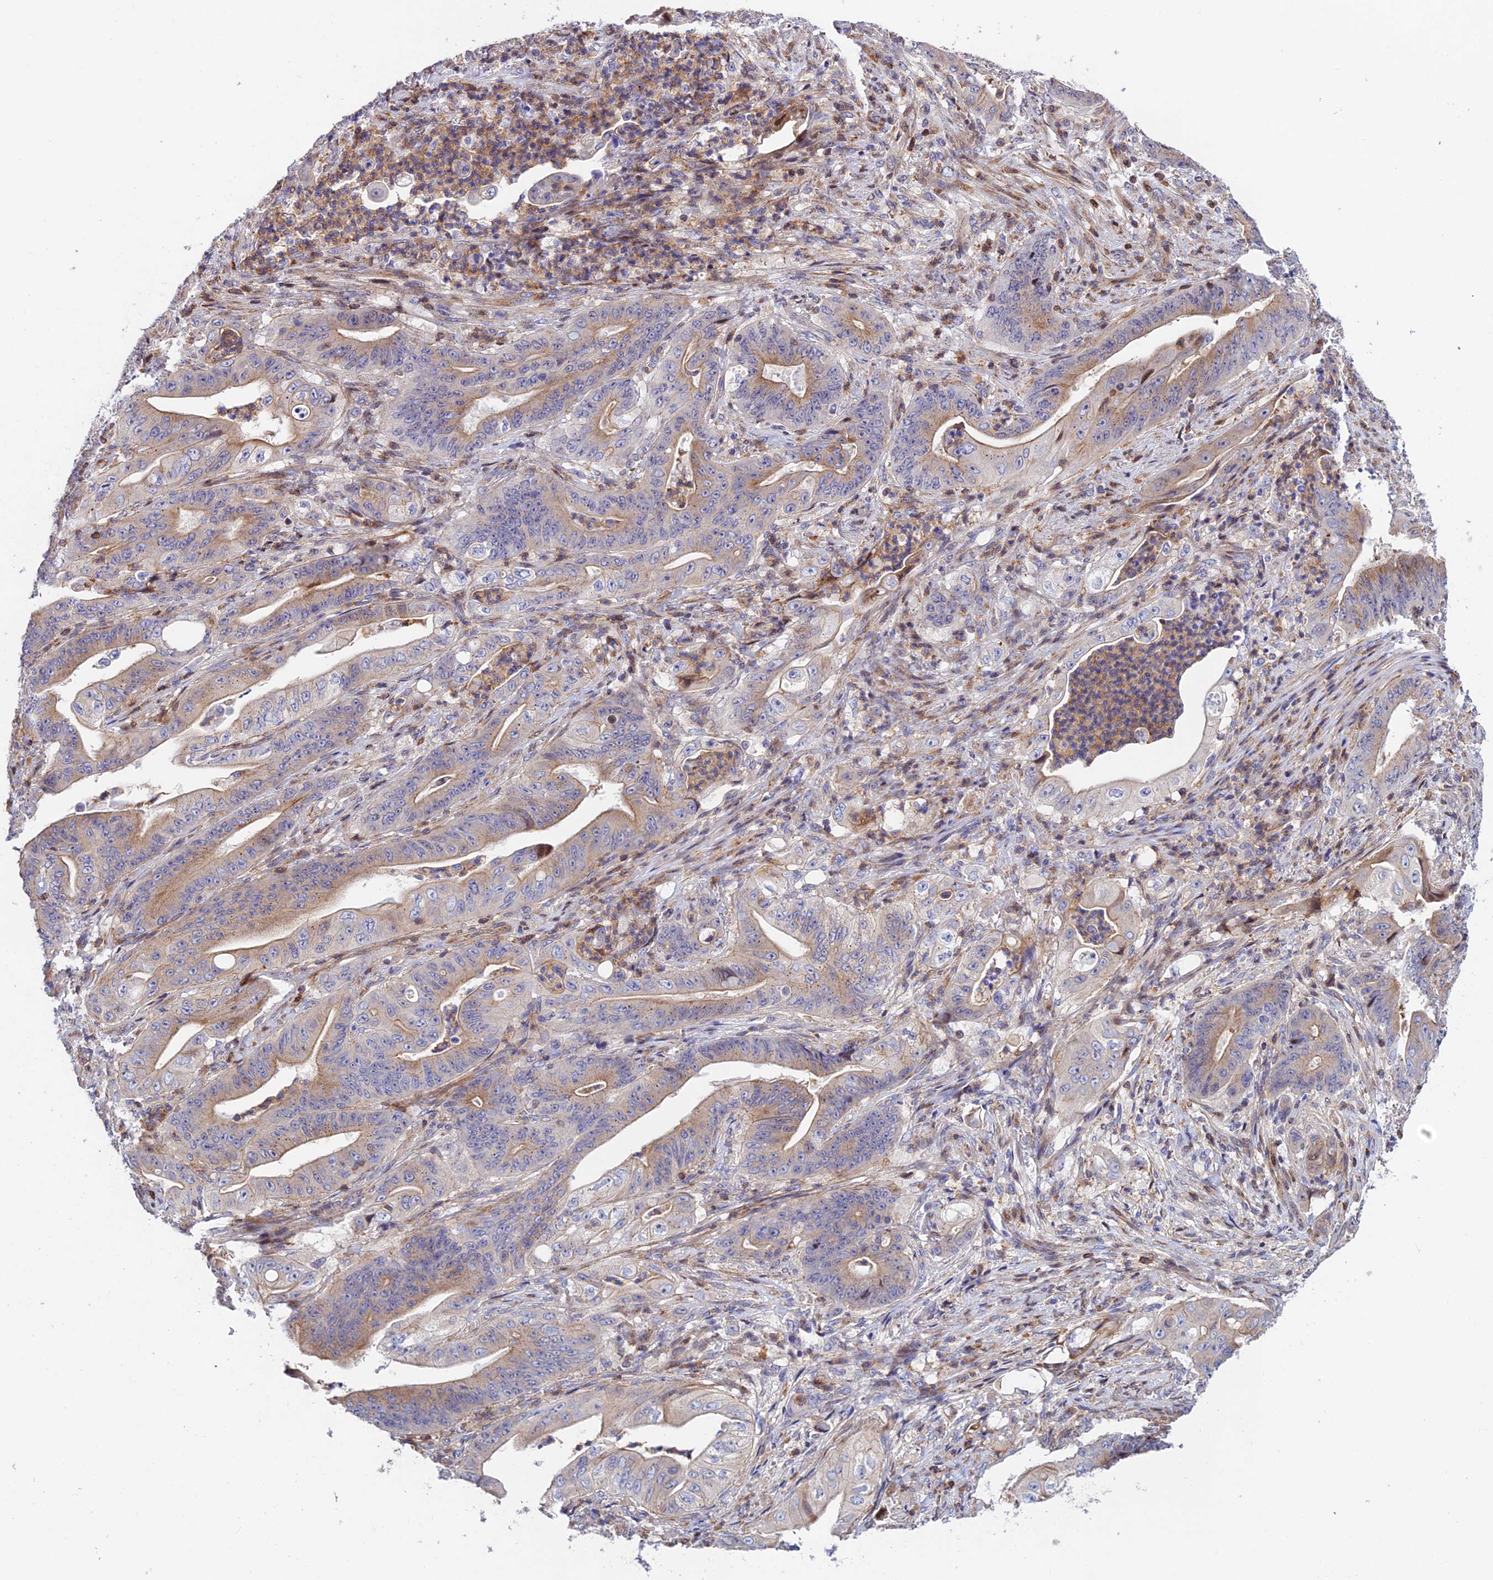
{"staining": {"intensity": "weak", "quantity": "25%-75%", "location": "cytoplasmic/membranous"}, "tissue": "stomach cancer", "cell_type": "Tumor cells", "image_type": "cancer", "snomed": [{"axis": "morphology", "description": "Adenocarcinoma, NOS"}, {"axis": "topography", "description": "Stomach"}], "caption": "Adenocarcinoma (stomach) stained for a protein (brown) shows weak cytoplasmic/membranous positive expression in approximately 25%-75% of tumor cells.", "gene": "PRIM1", "patient": {"sex": "female", "age": 73}}